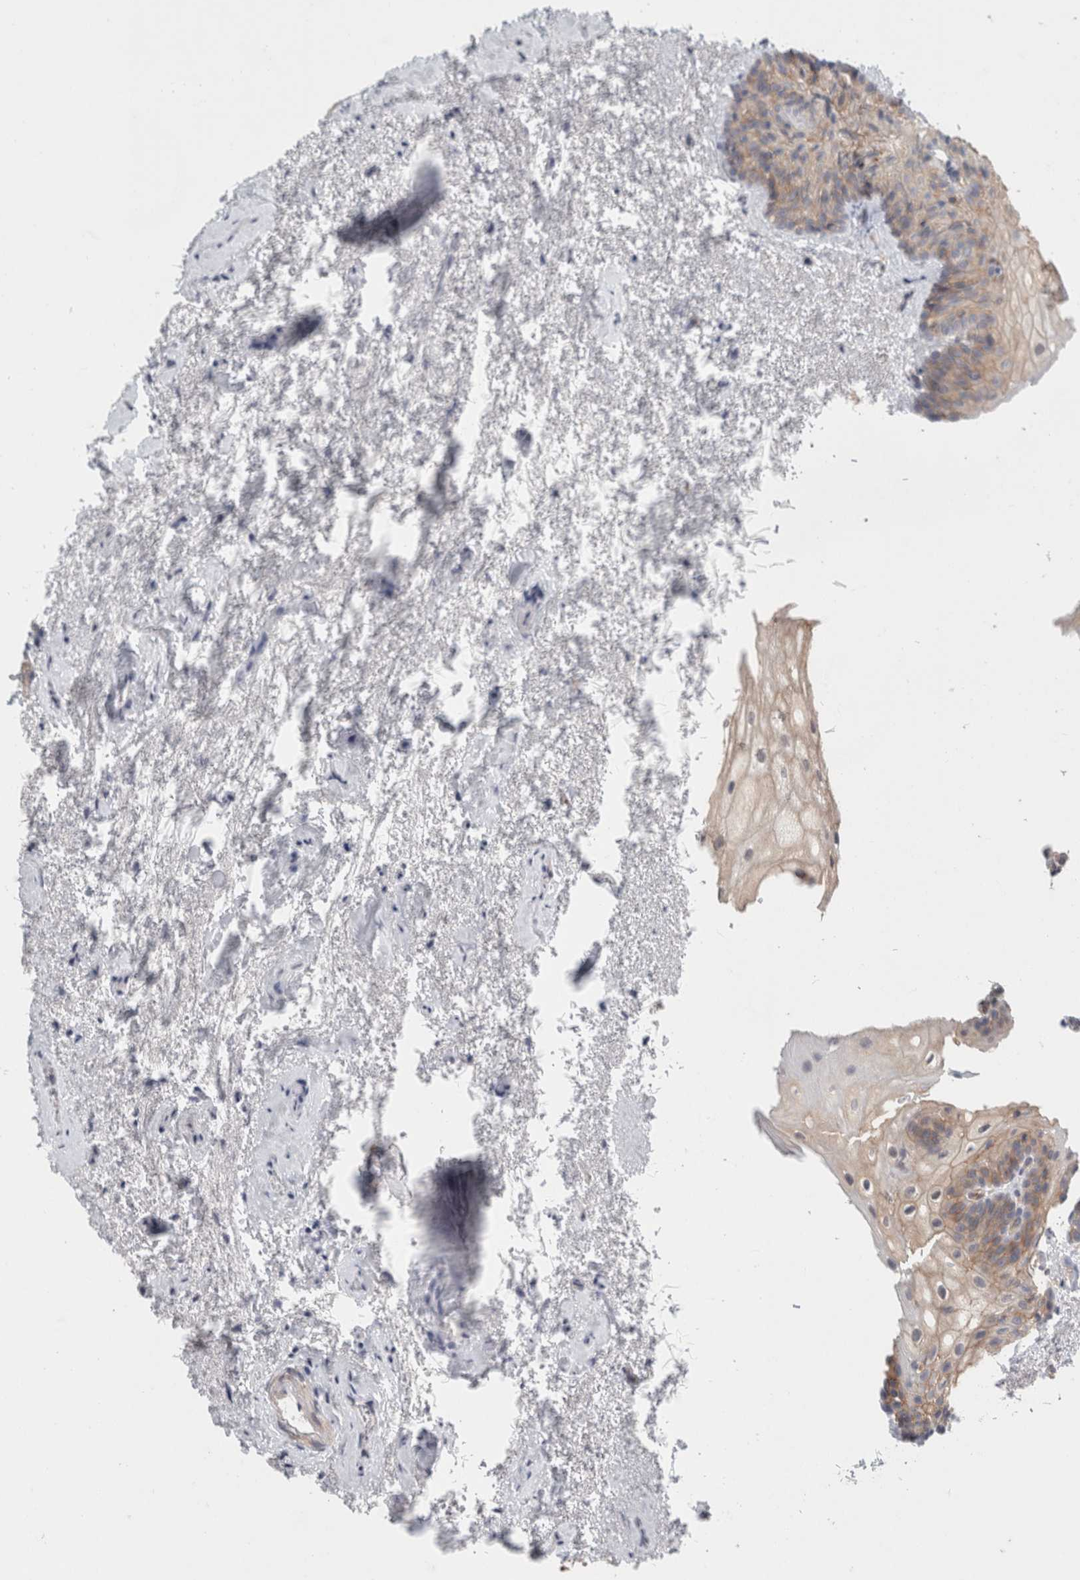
{"staining": {"intensity": "weak", "quantity": "25%-75%", "location": "cytoplasmic/membranous"}, "tissue": "urinary bladder", "cell_type": "Urothelial cells", "image_type": "normal", "snomed": [{"axis": "morphology", "description": "Normal tissue, NOS"}, {"axis": "topography", "description": "Urinary bladder"}], "caption": "Protein positivity by IHC reveals weak cytoplasmic/membranous staining in about 25%-75% of urothelial cells in normal urinary bladder.", "gene": "RASAL2", "patient": {"sex": "female", "age": 67}}